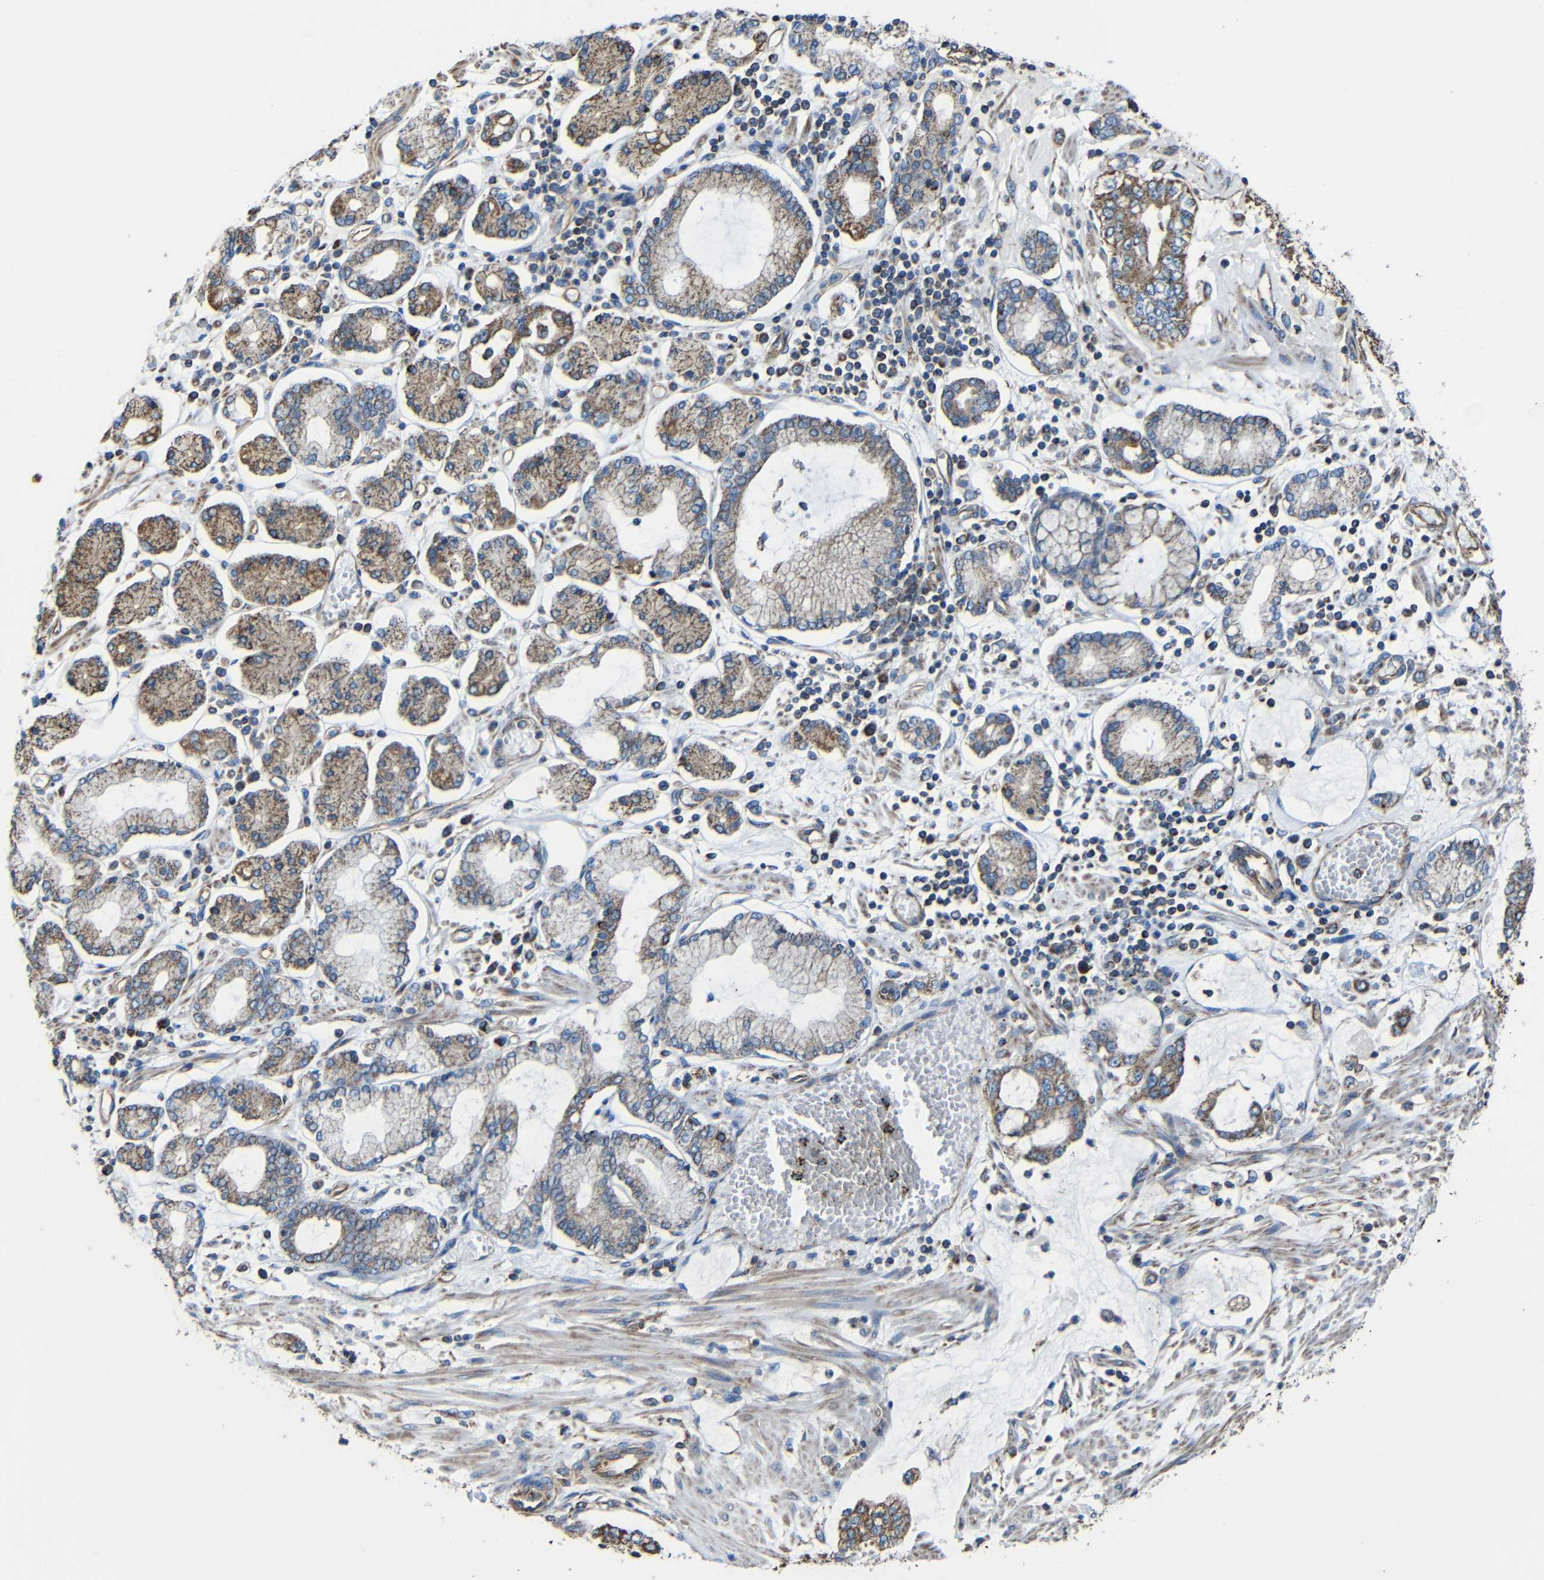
{"staining": {"intensity": "moderate", "quantity": ">75%", "location": "cytoplasmic/membranous"}, "tissue": "stomach cancer", "cell_type": "Tumor cells", "image_type": "cancer", "snomed": [{"axis": "morphology", "description": "Adenocarcinoma, NOS"}, {"axis": "topography", "description": "Stomach"}], "caption": "Protein staining displays moderate cytoplasmic/membranous staining in approximately >75% of tumor cells in stomach cancer (adenocarcinoma). Using DAB (3,3'-diaminobenzidine) (brown) and hematoxylin (blue) stains, captured at high magnification using brightfield microscopy.", "gene": "INTS6L", "patient": {"sex": "male", "age": 76}}